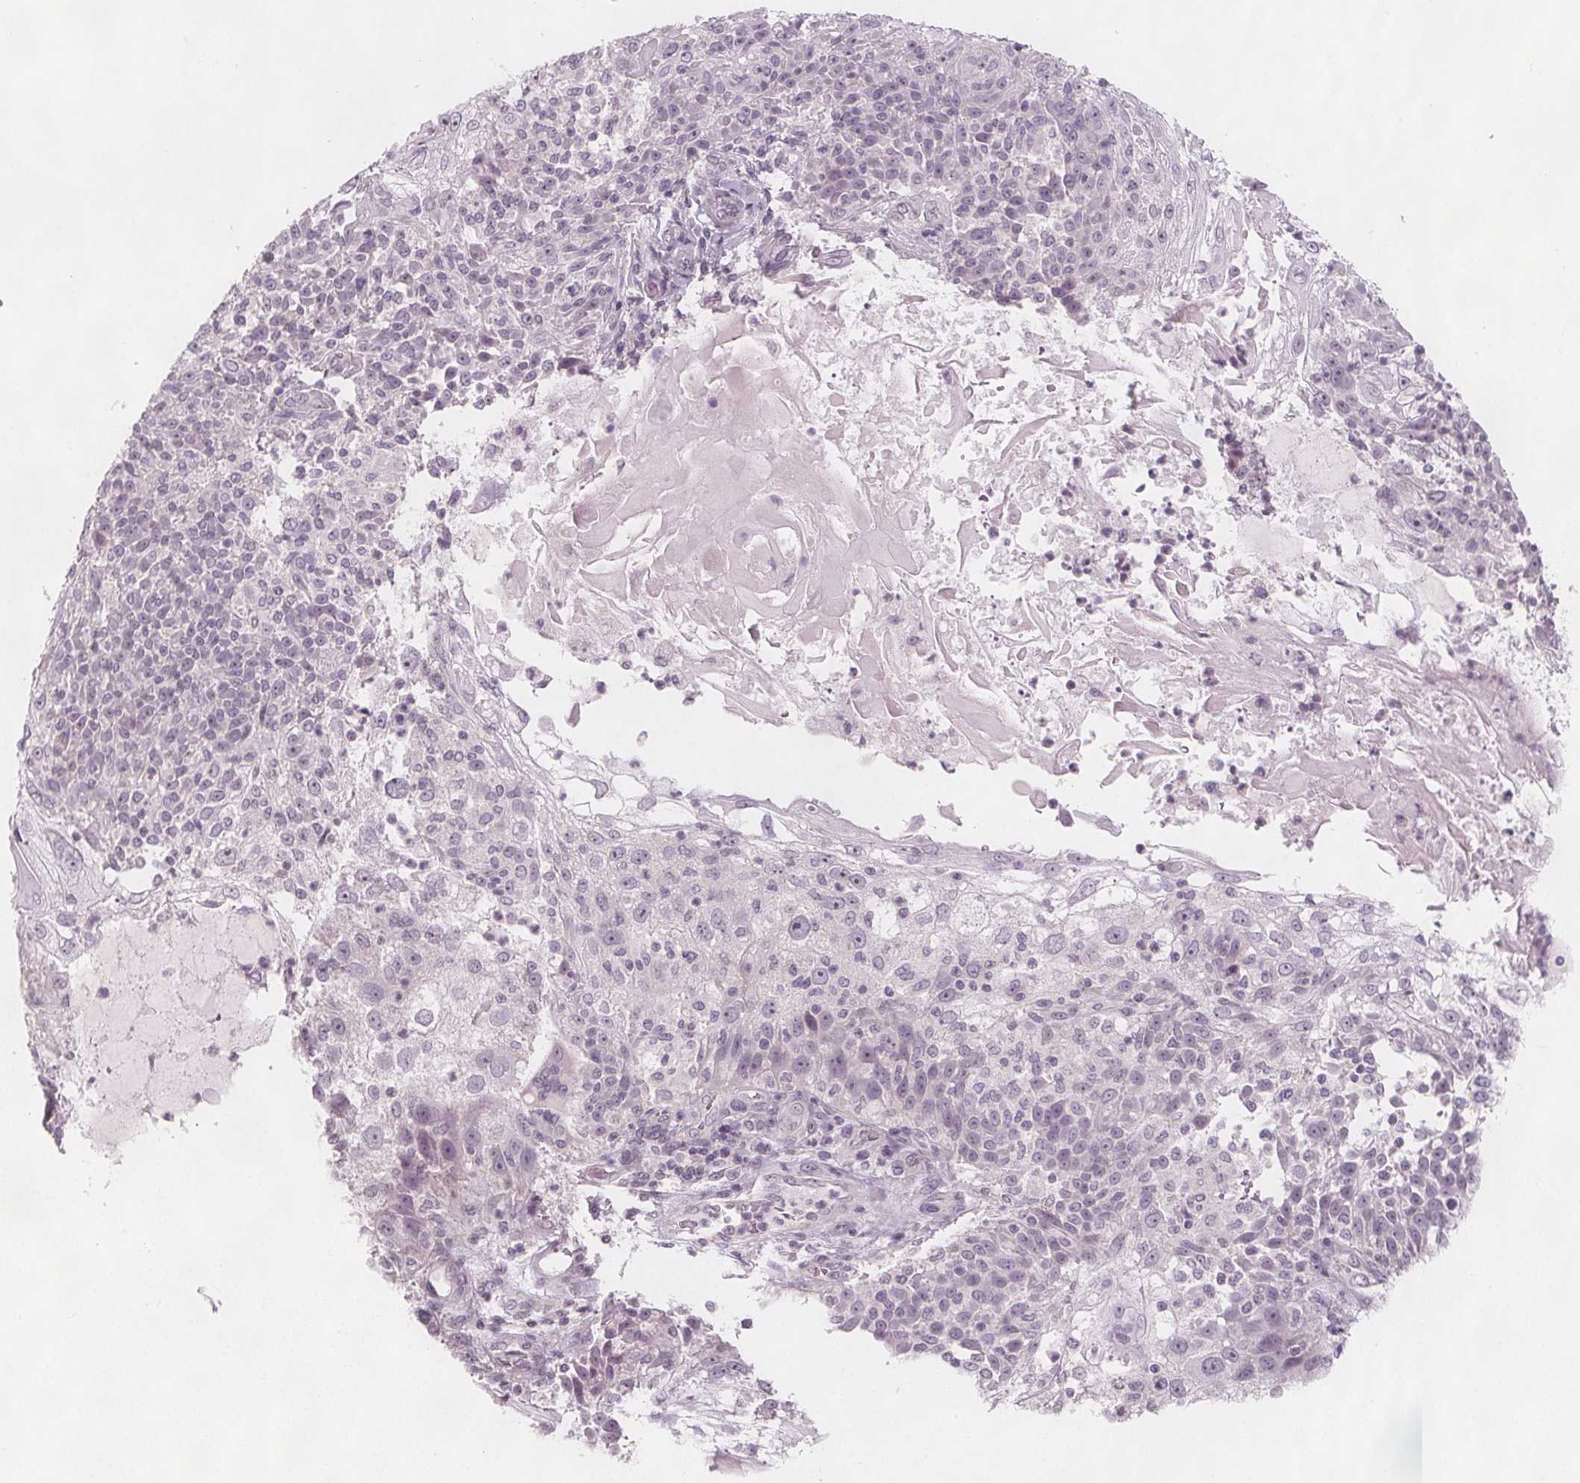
{"staining": {"intensity": "negative", "quantity": "none", "location": "none"}, "tissue": "skin cancer", "cell_type": "Tumor cells", "image_type": "cancer", "snomed": [{"axis": "morphology", "description": "Normal tissue, NOS"}, {"axis": "morphology", "description": "Squamous cell carcinoma, NOS"}, {"axis": "topography", "description": "Skin"}], "caption": "Immunohistochemistry micrograph of human skin cancer stained for a protein (brown), which displays no expression in tumor cells.", "gene": "C1orf167", "patient": {"sex": "female", "age": 83}}